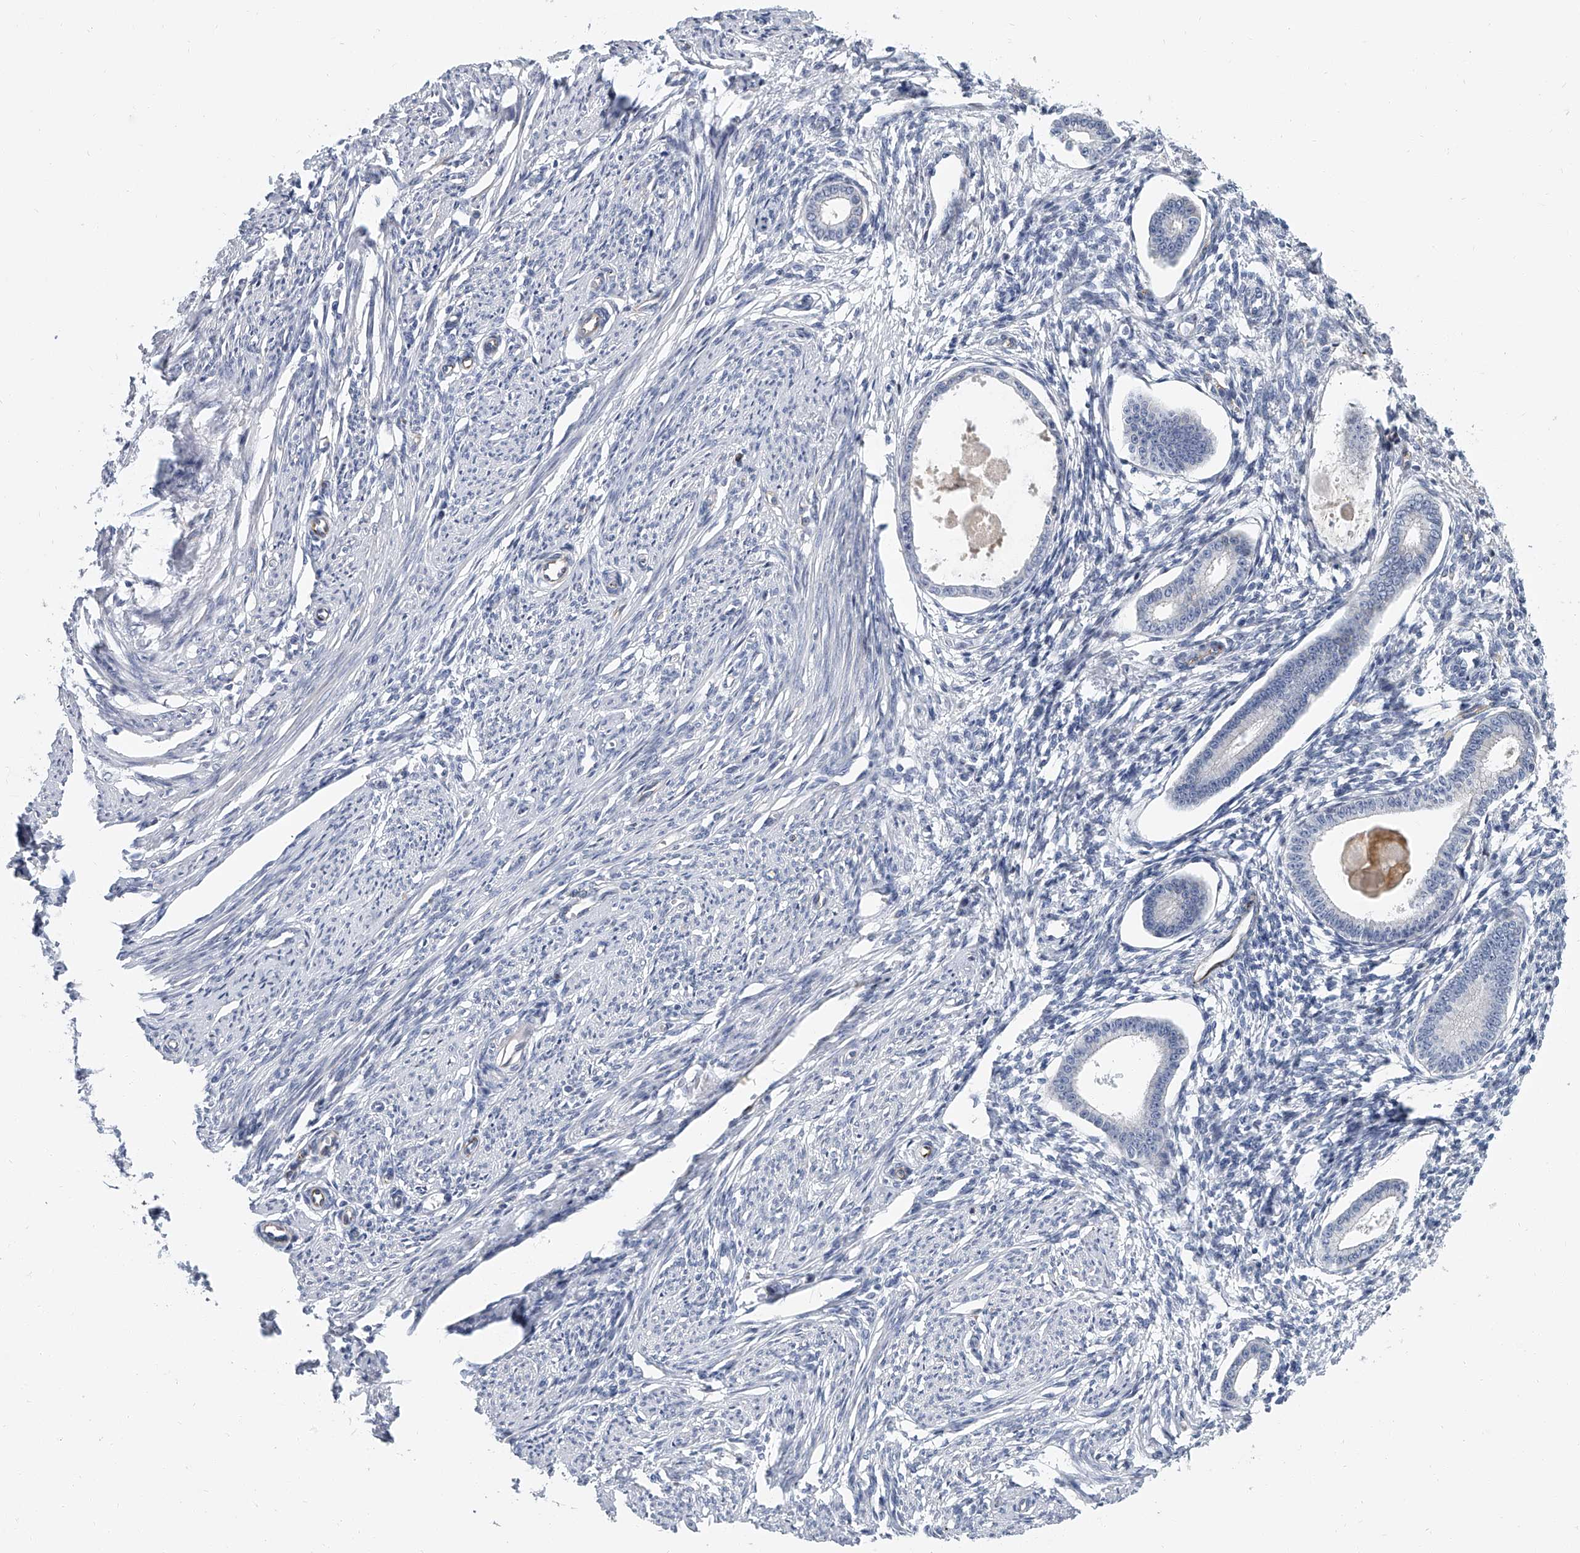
{"staining": {"intensity": "negative", "quantity": "none", "location": "none"}, "tissue": "endometrium", "cell_type": "Cells in endometrial stroma", "image_type": "normal", "snomed": [{"axis": "morphology", "description": "Normal tissue, NOS"}, {"axis": "topography", "description": "Endometrium"}], "caption": "Immunohistochemistry (IHC) of benign endometrium demonstrates no positivity in cells in endometrial stroma.", "gene": "KIRREL1", "patient": {"sex": "female", "age": 56}}